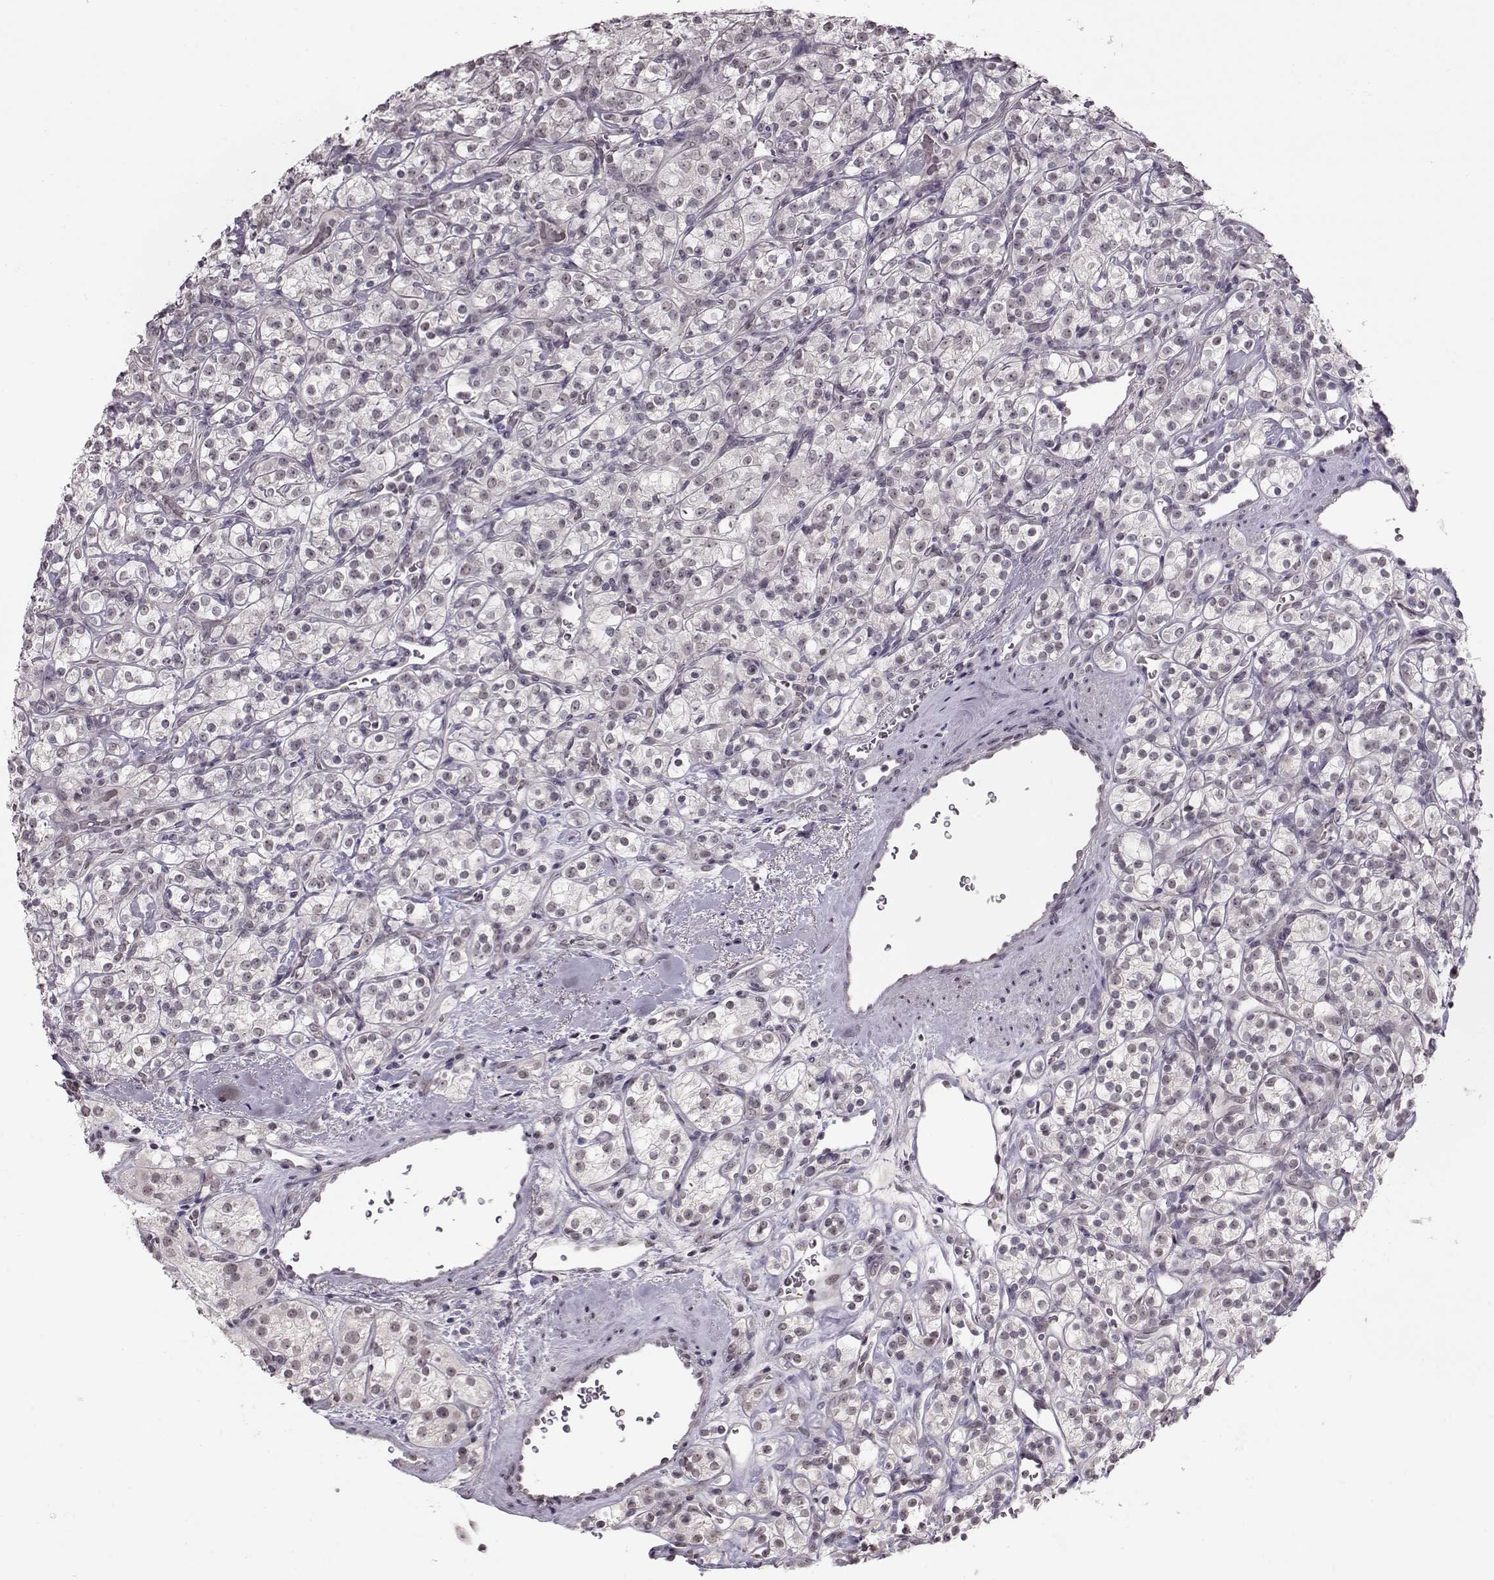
{"staining": {"intensity": "weak", "quantity": "<25%", "location": "nuclear"}, "tissue": "renal cancer", "cell_type": "Tumor cells", "image_type": "cancer", "snomed": [{"axis": "morphology", "description": "Adenocarcinoma, NOS"}, {"axis": "topography", "description": "Kidney"}], "caption": "Tumor cells are negative for brown protein staining in renal adenocarcinoma.", "gene": "PCP4", "patient": {"sex": "male", "age": 77}}